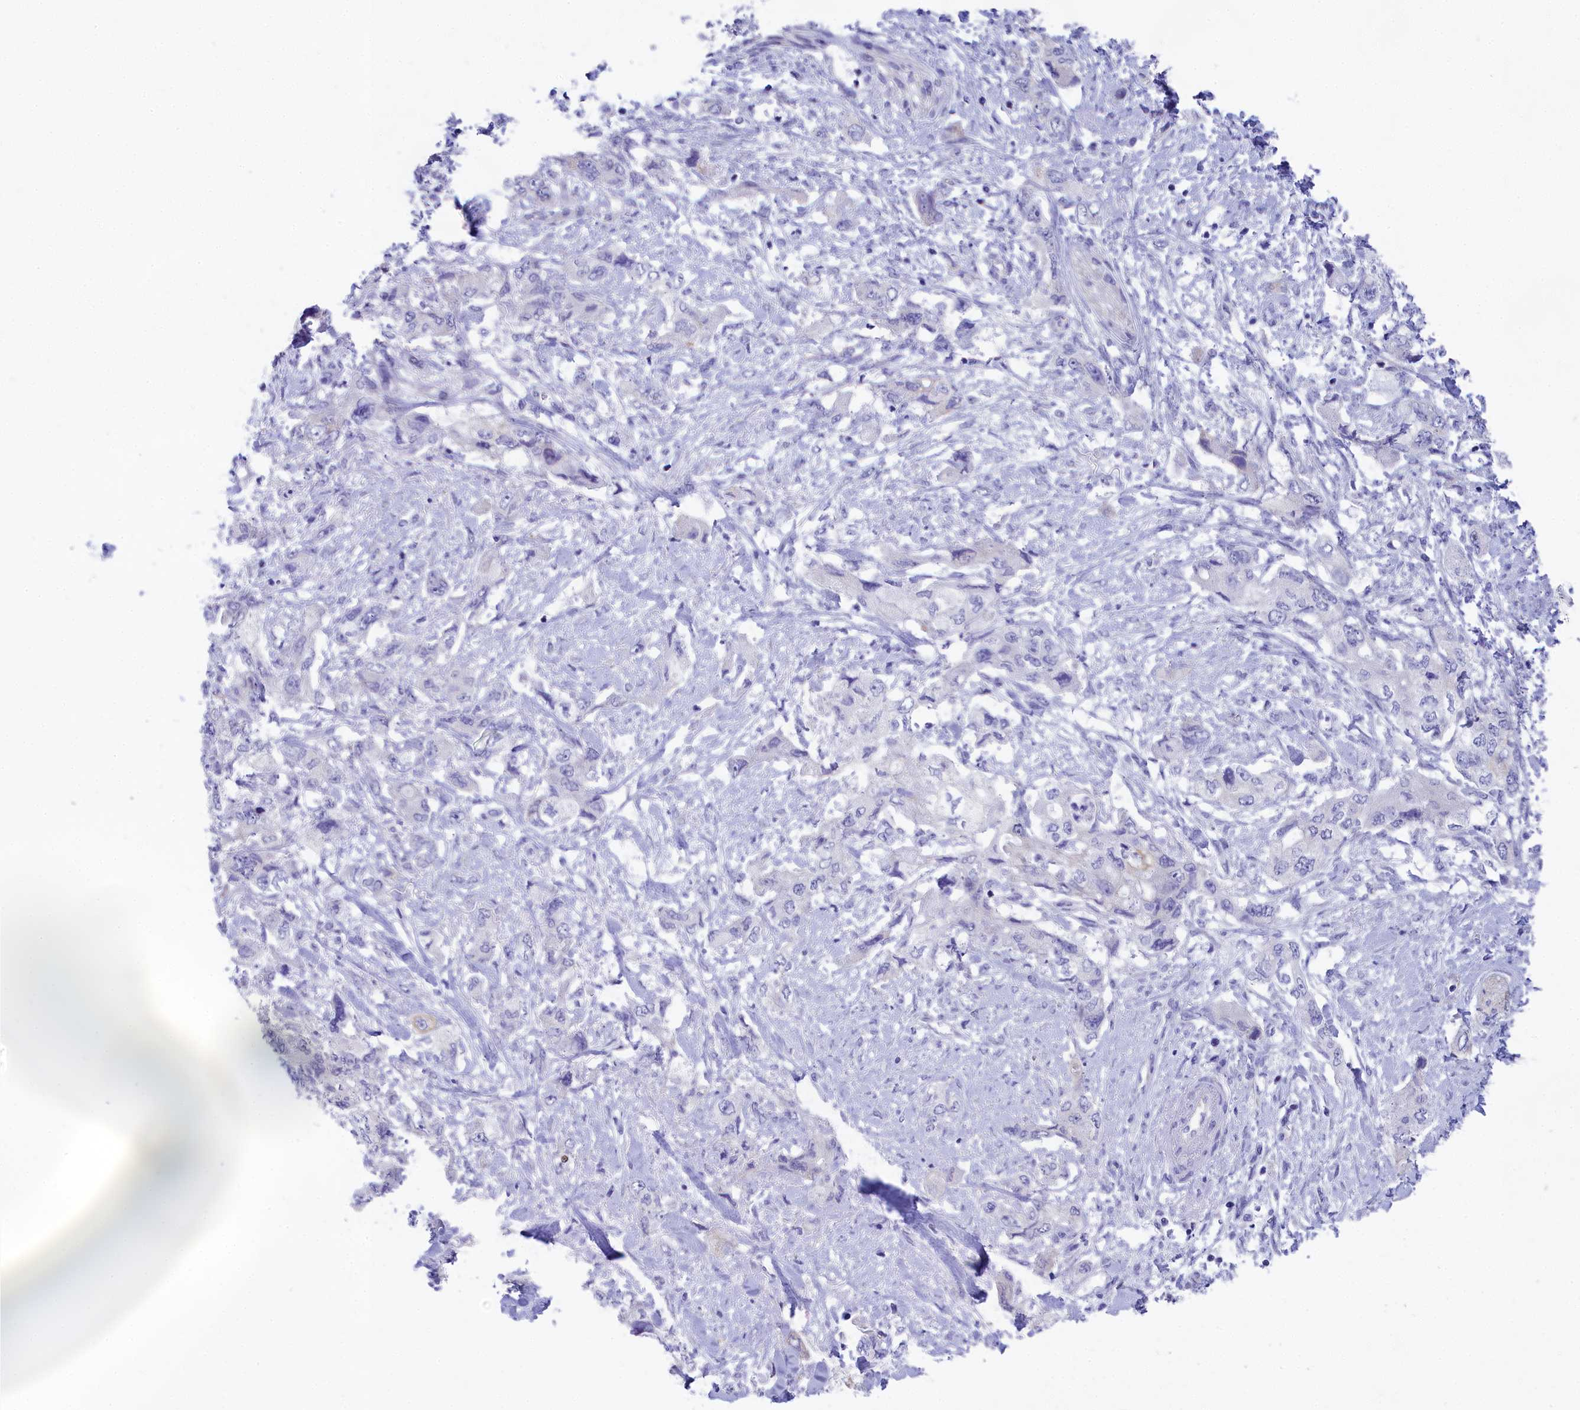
{"staining": {"intensity": "negative", "quantity": "none", "location": "none"}, "tissue": "pancreatic cancer", "cell_type": "Tumor cells", "image_type": "cancer", "snomed": [{"axis": "morphology", "description": "Adenocarcinoma, NOS"}, {"axis": "topography", "description": "Pancreas"}], "caption": "Immunohistochemistry image of neoplastic tissue: human adenocarcinoma (pancreatic) stained with DAB reveals no significant protein positivity in tumor cells.", "gene": "TACSTD2", "patient": {"sex": "female", "age": 73}}